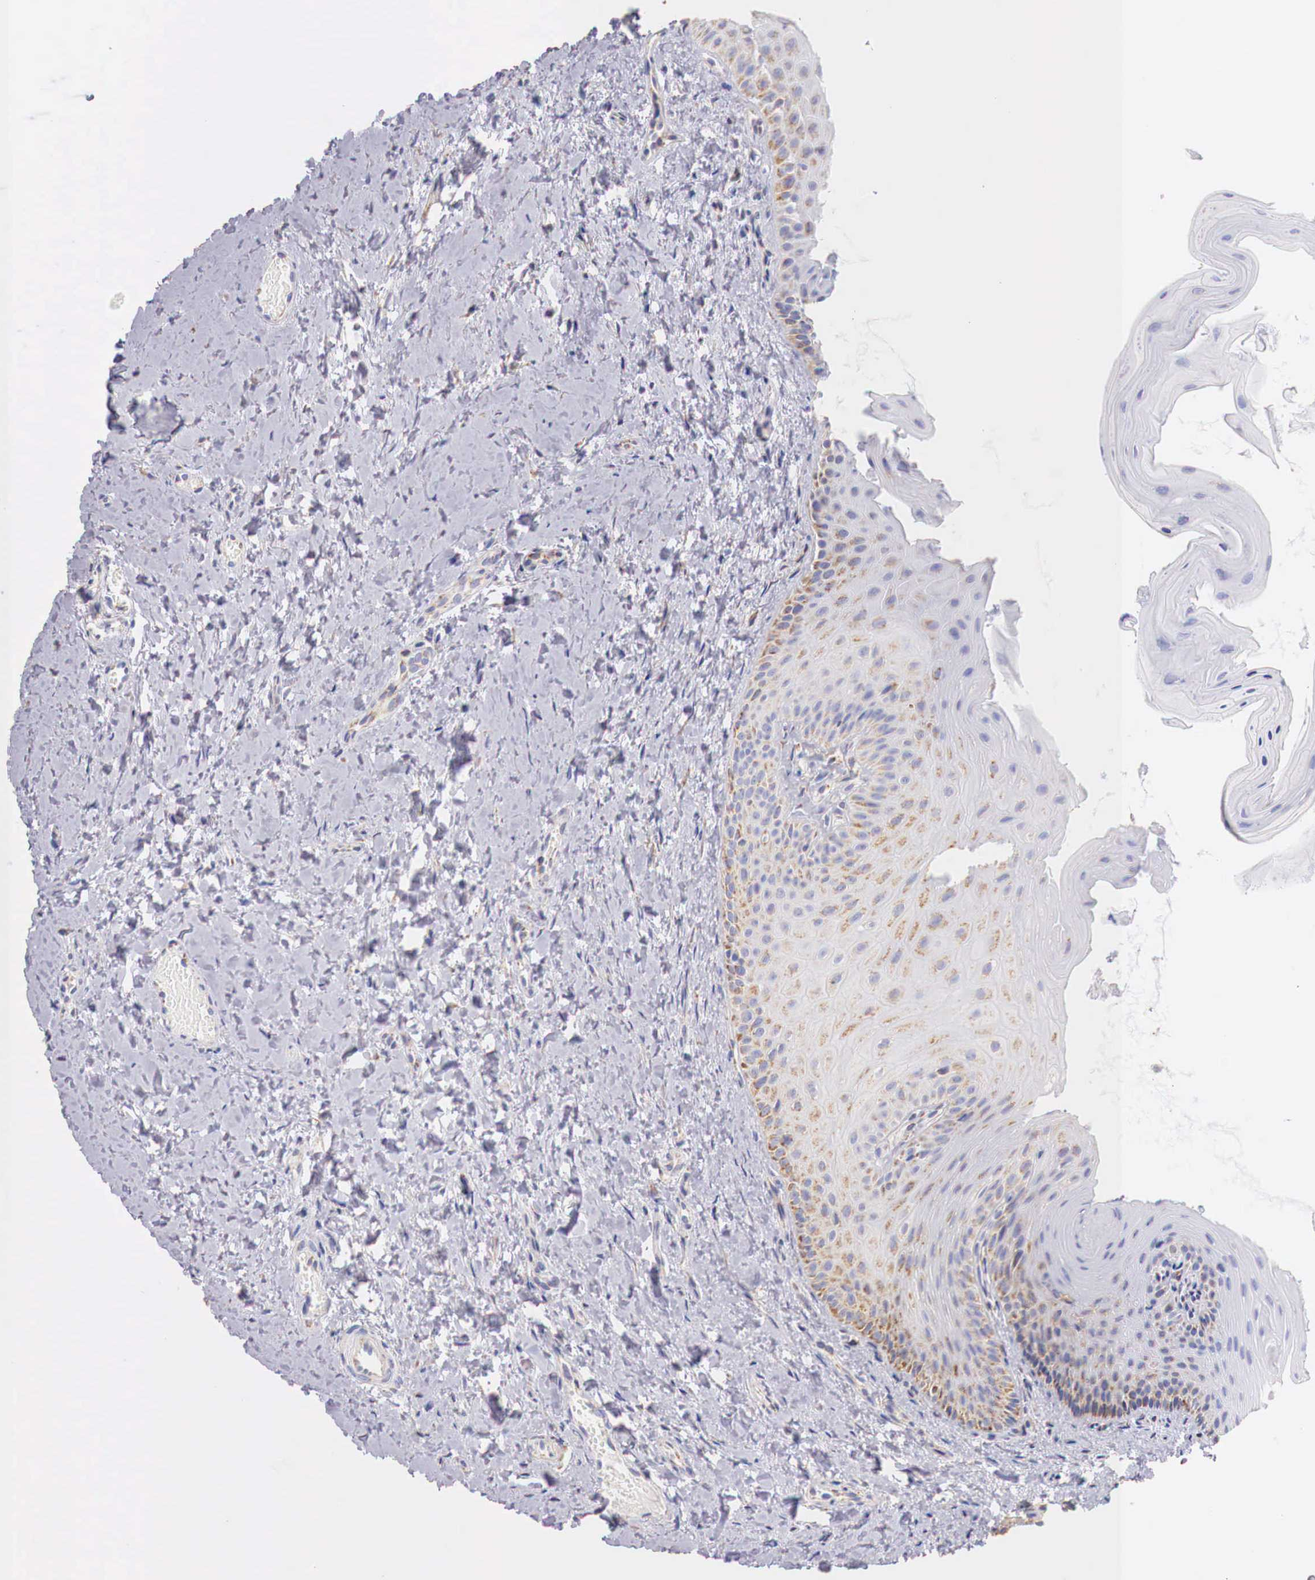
{"staining": {"intensity": "weak", "quantity": "25%-75%", "location": "cytoplasmic/membranous"}, "tissue": "oral mucosa", "cell_type": "Squamous epithelial cells", "image_type": "normal", "snomed": [{"axis": "morphology", "description": "Normal tissue, NOS"}, {"axis": "topography", "description": "Oral tissue"}], "caption": "This micrograph displays benign oral mucosa stained with immunohistochemistry (IHC) to label a protein in brown. The cytoplasmic/membranous of squamous epithelial cells show weak positivity for the protein. Nuclei are counter-stained blue.", "gene": "IDH3G", "patient": {"sex": "female", "age": 23}}